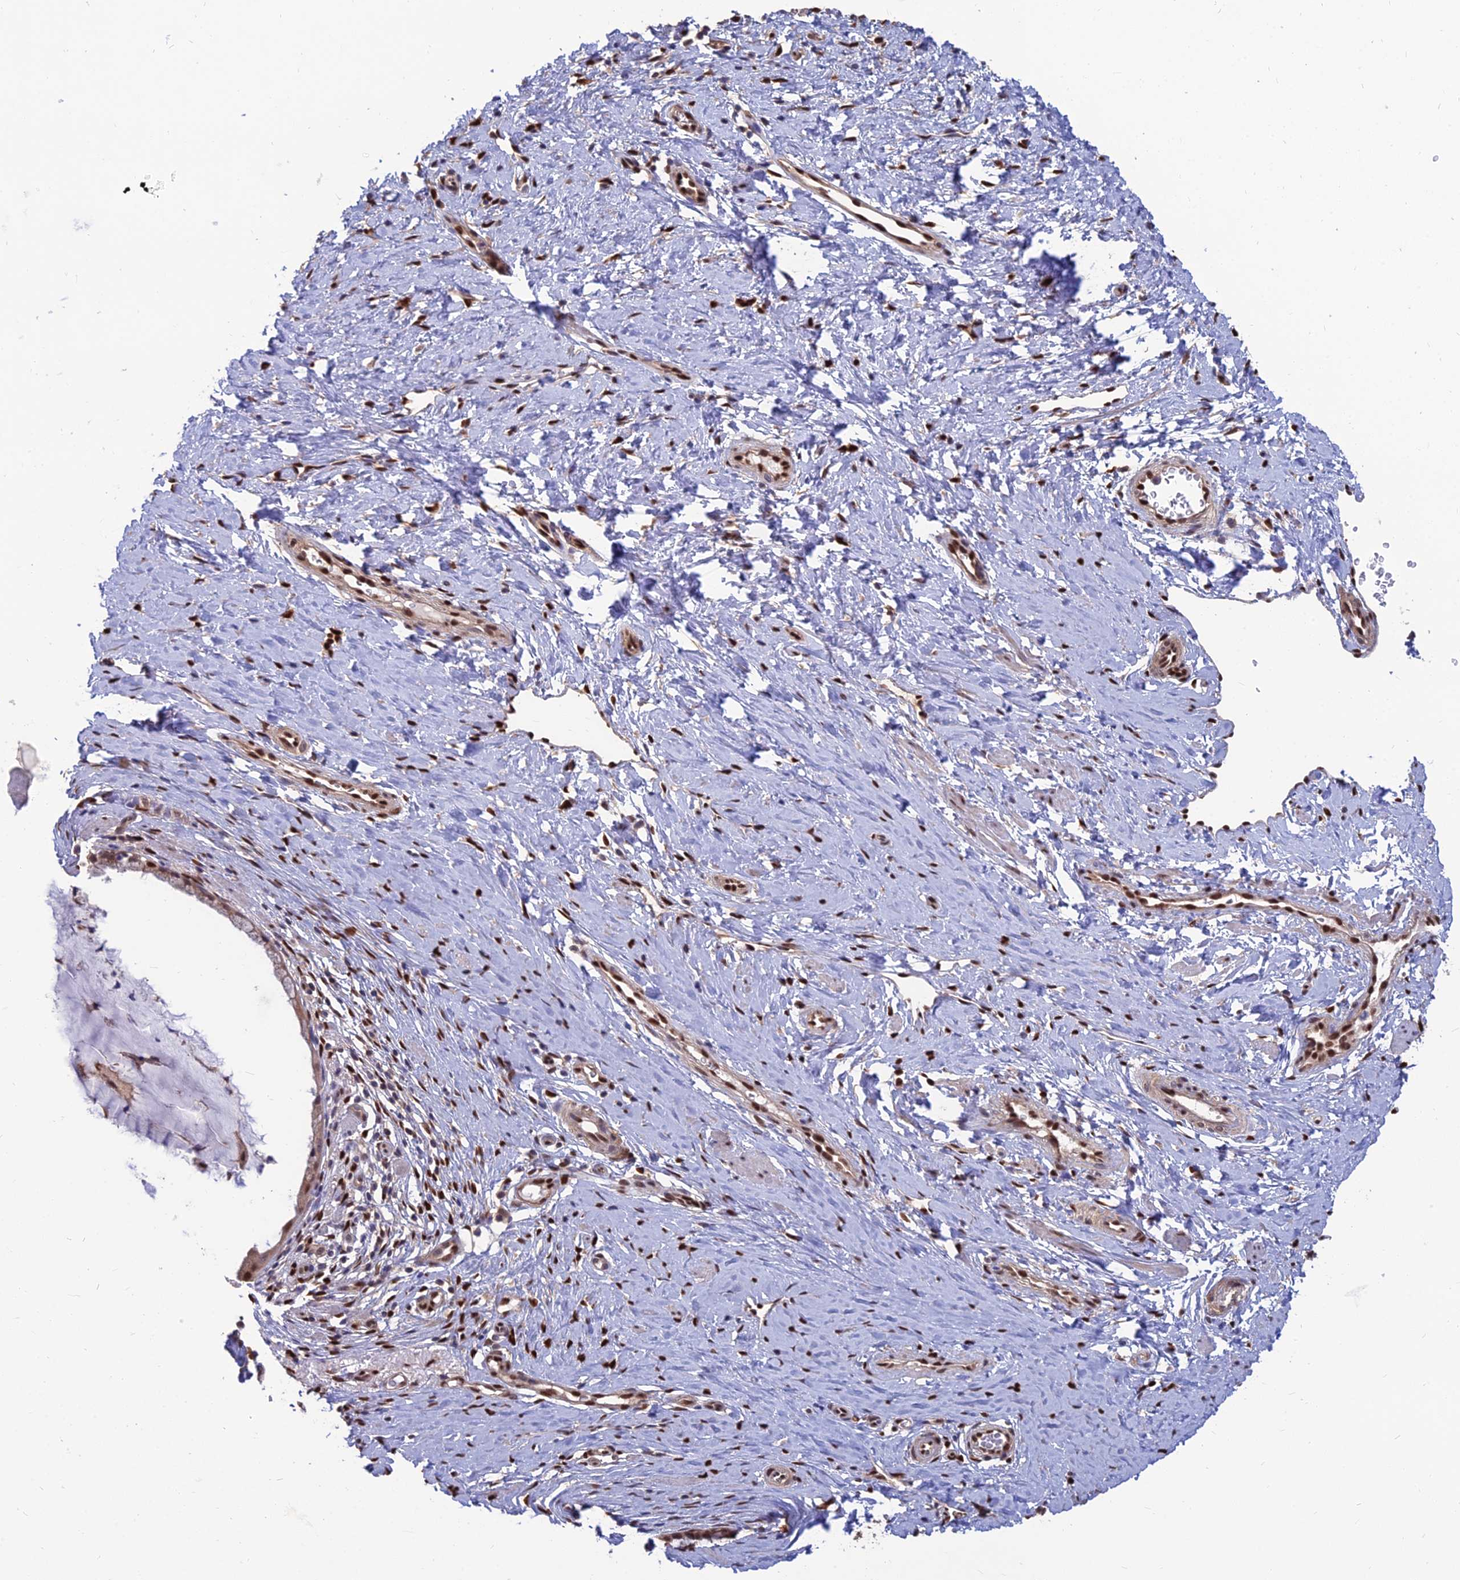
{"staining": {"intensity": "strong", "quantity": "25%-75%", "location": "nuclear"}, "tissue": "cervix", "cell_type": "Glandular cells", "image_type": "normal", "snomed": [{"axis": "morphology", "description": "Normal tissue, NOS"}, {"axis": "topography", "description": "Cervix"}], "caption": "Immunohistochemical staining of normal cervix exhibits 25%-75% levels of strong nuclear protein positivity in about 25%-75% of glandular cells.", "gene": "DNPEP", "patient": {"sex": "female", "age": 36}}